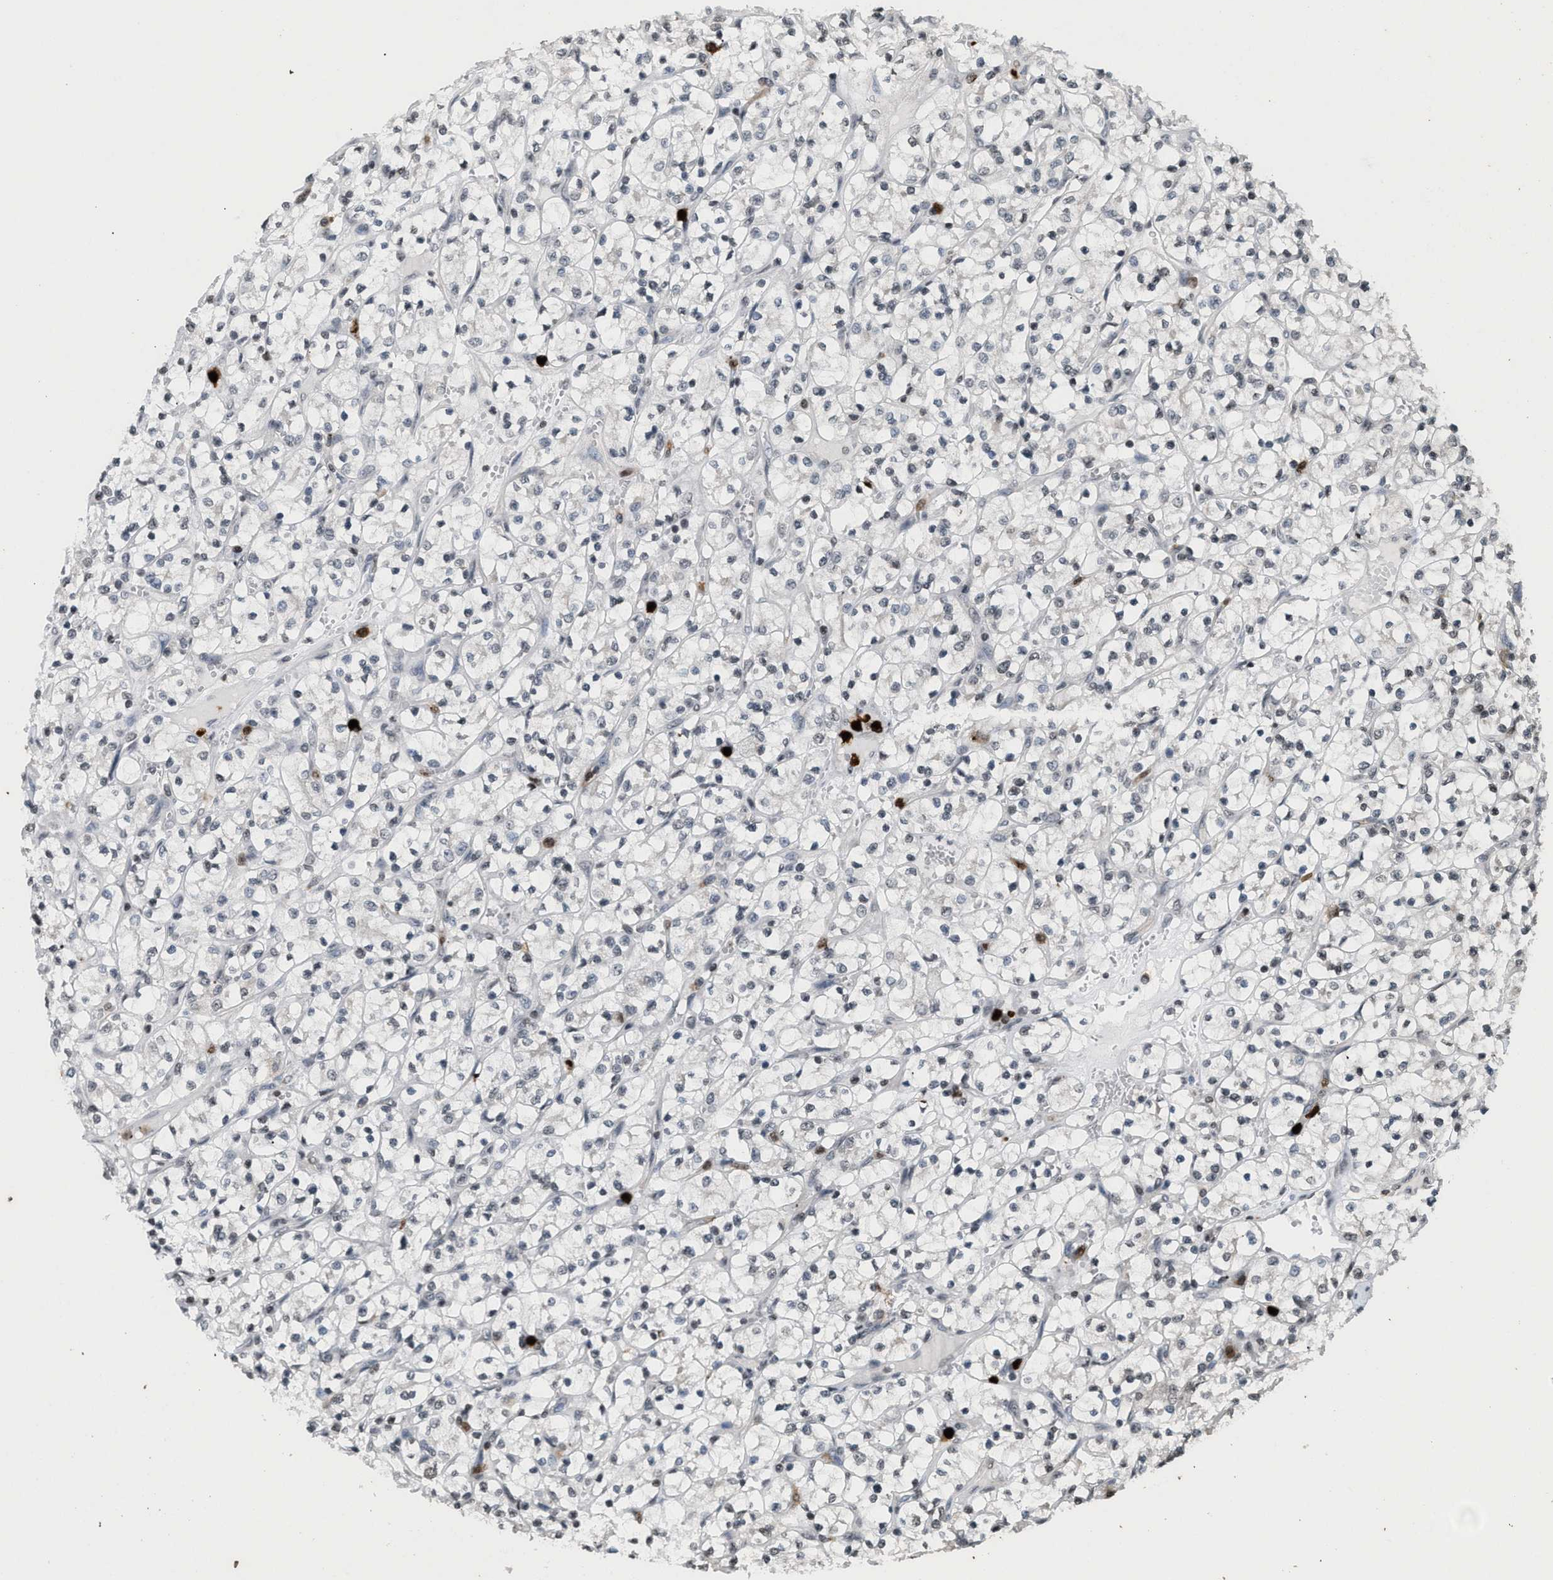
{"staining": {"intensity": "negative", "quantity": "none", "location": "none"}, "tissue": "renal cancer", "cell_type": "Tumor cells", "image_type": "cancer", "snomed": [{"axis": "morphology", "description": "Adenocarcinoma, NOS"}, {"axis": "topography", "description": "Kidney"}], "caption": "Histopathology image shows no significant protein positivity in tumor cells of adenocarcinoma (renal).", "gene": "PRUNE2", "patient": {"sex": "female", "age": 69}}